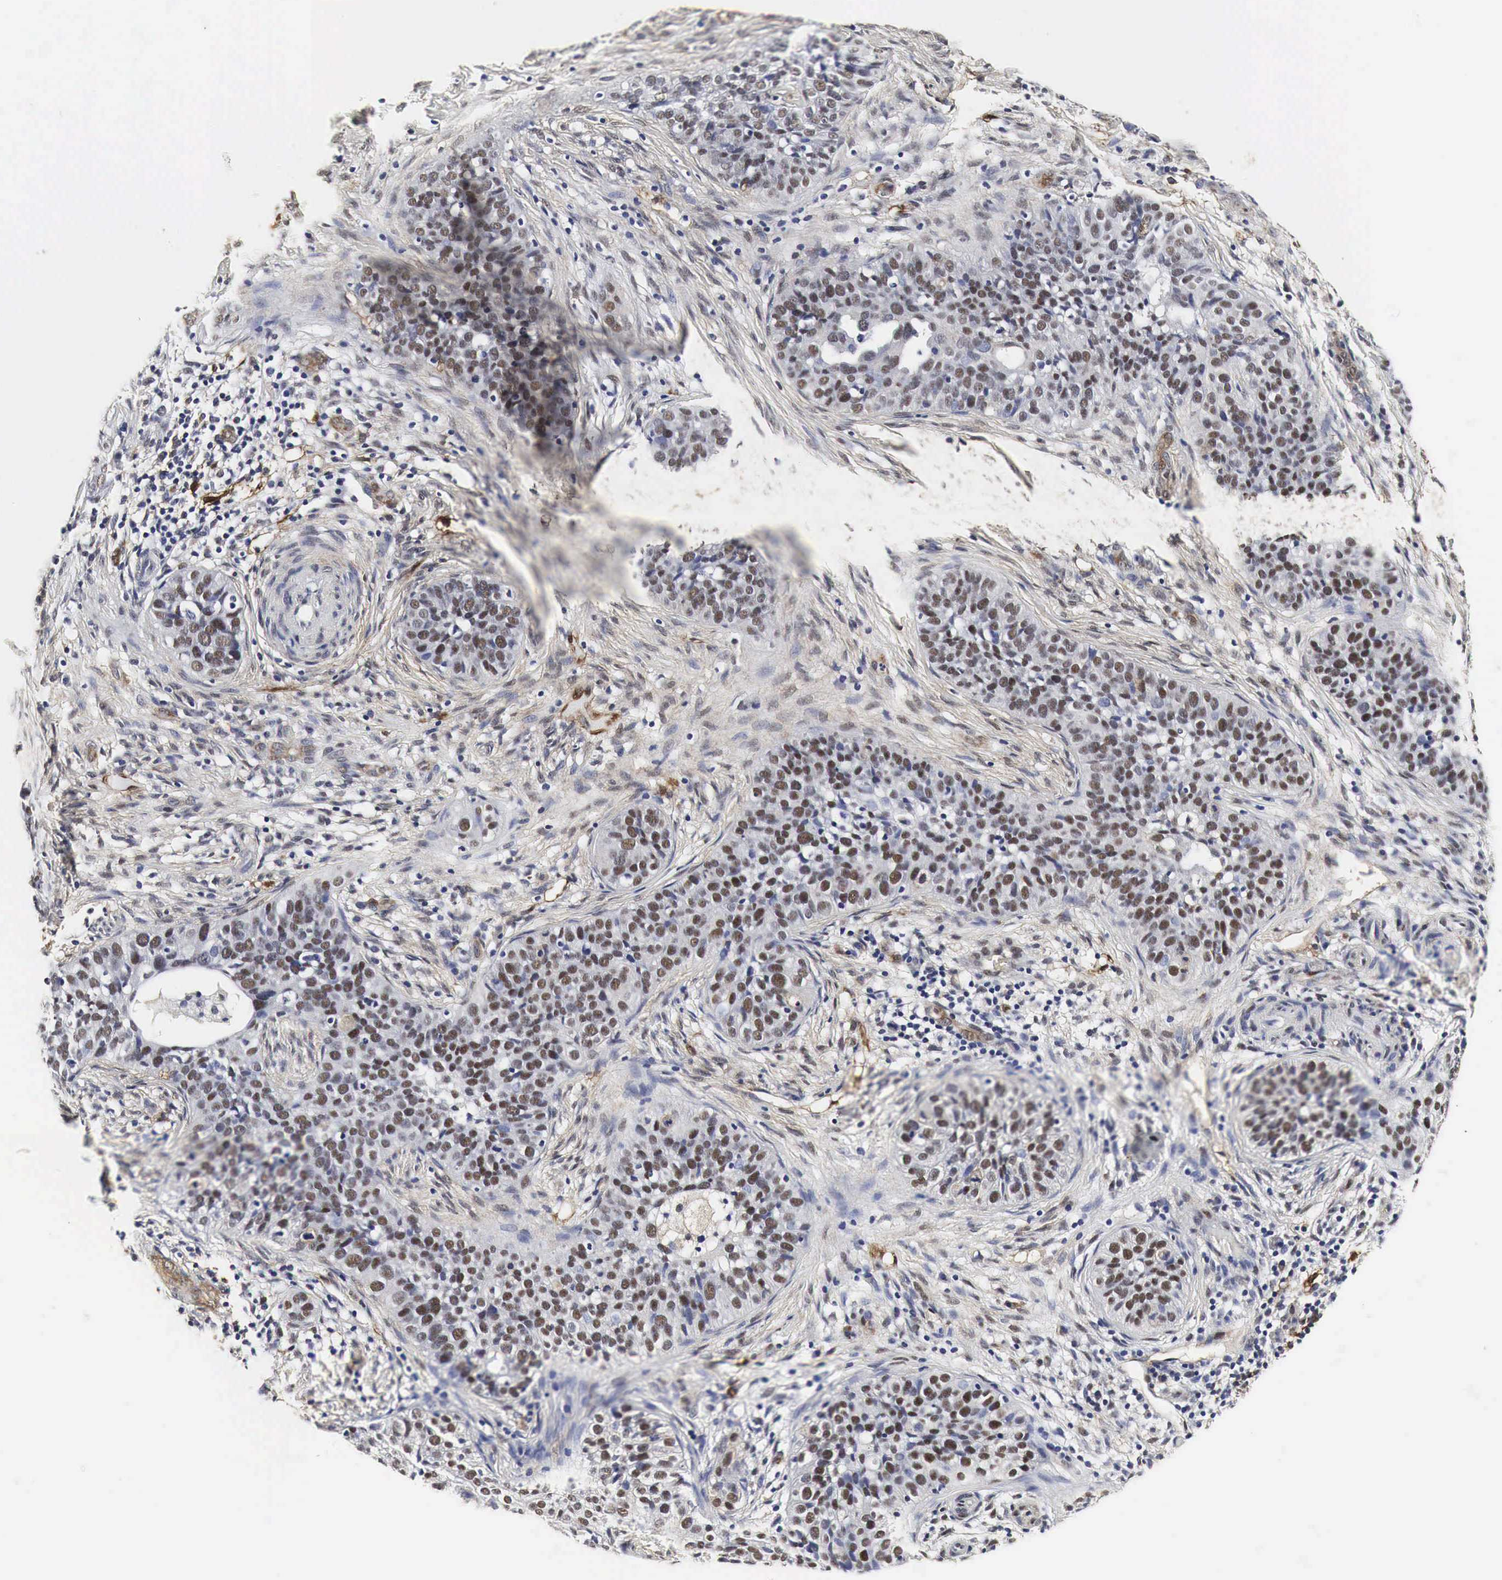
{"staining": {"intensity": "moderate", "quantity": "25%-75%", "location": "nuclear"}, "tissue": "cervical cancer", "cell_type": "Tumor cells", "image_type": "cancer", "snomed": [{"axis": "morphology", "description": "Squamous cell carcinoma, NOS"}, {"axis": "topography", "description": "Cervix"}], "caption": "Protein staining displays moderate nuclear staining in approximately 25%-75% of tumor cells in squamous cell carcinoma (cervical).", "gene": "SPIN1", "patient": {"sex": "female", "age": 31}}